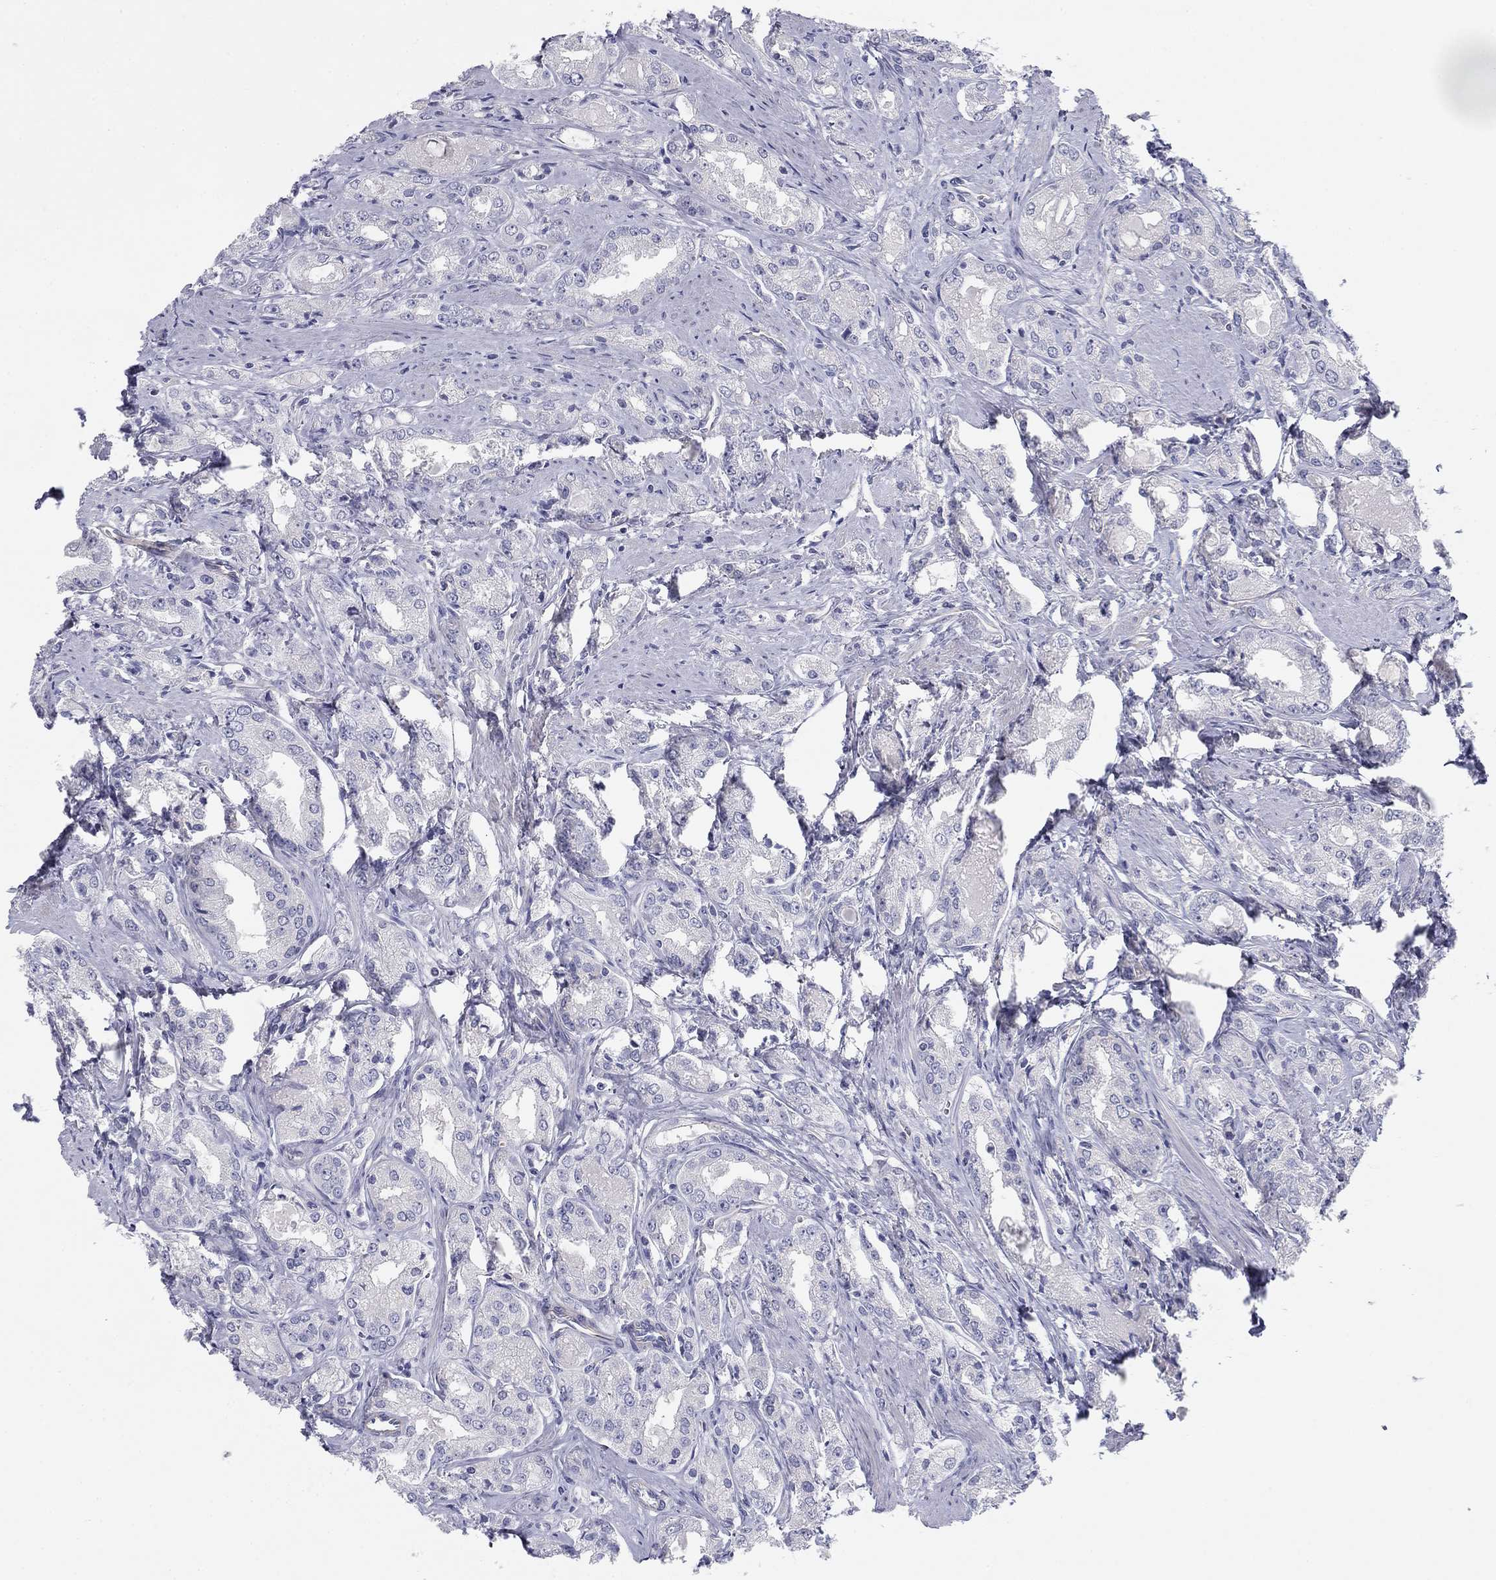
{"staining": {"intensity": "negative", "quantity": "none", "location": "none"}, "tissue": "prostate cancer", "cell_type": "Tumor cells", "image_type": "cancer", "snomed": [{"axis": "morphology", "description": "Adenocarcinoma, NOS"}, {"axis": "morphology", "description": "Adenocarcinoma, High grade"}, {"axis": "topography", "description": "Prostate"}], "caption": "Photomicrograph shows no significant protein staining in tumor cells of prostate cancer (adenocarcinoma).", "gene": "SEPTIN3", "patient": {"sex": "male", "age": 70}}